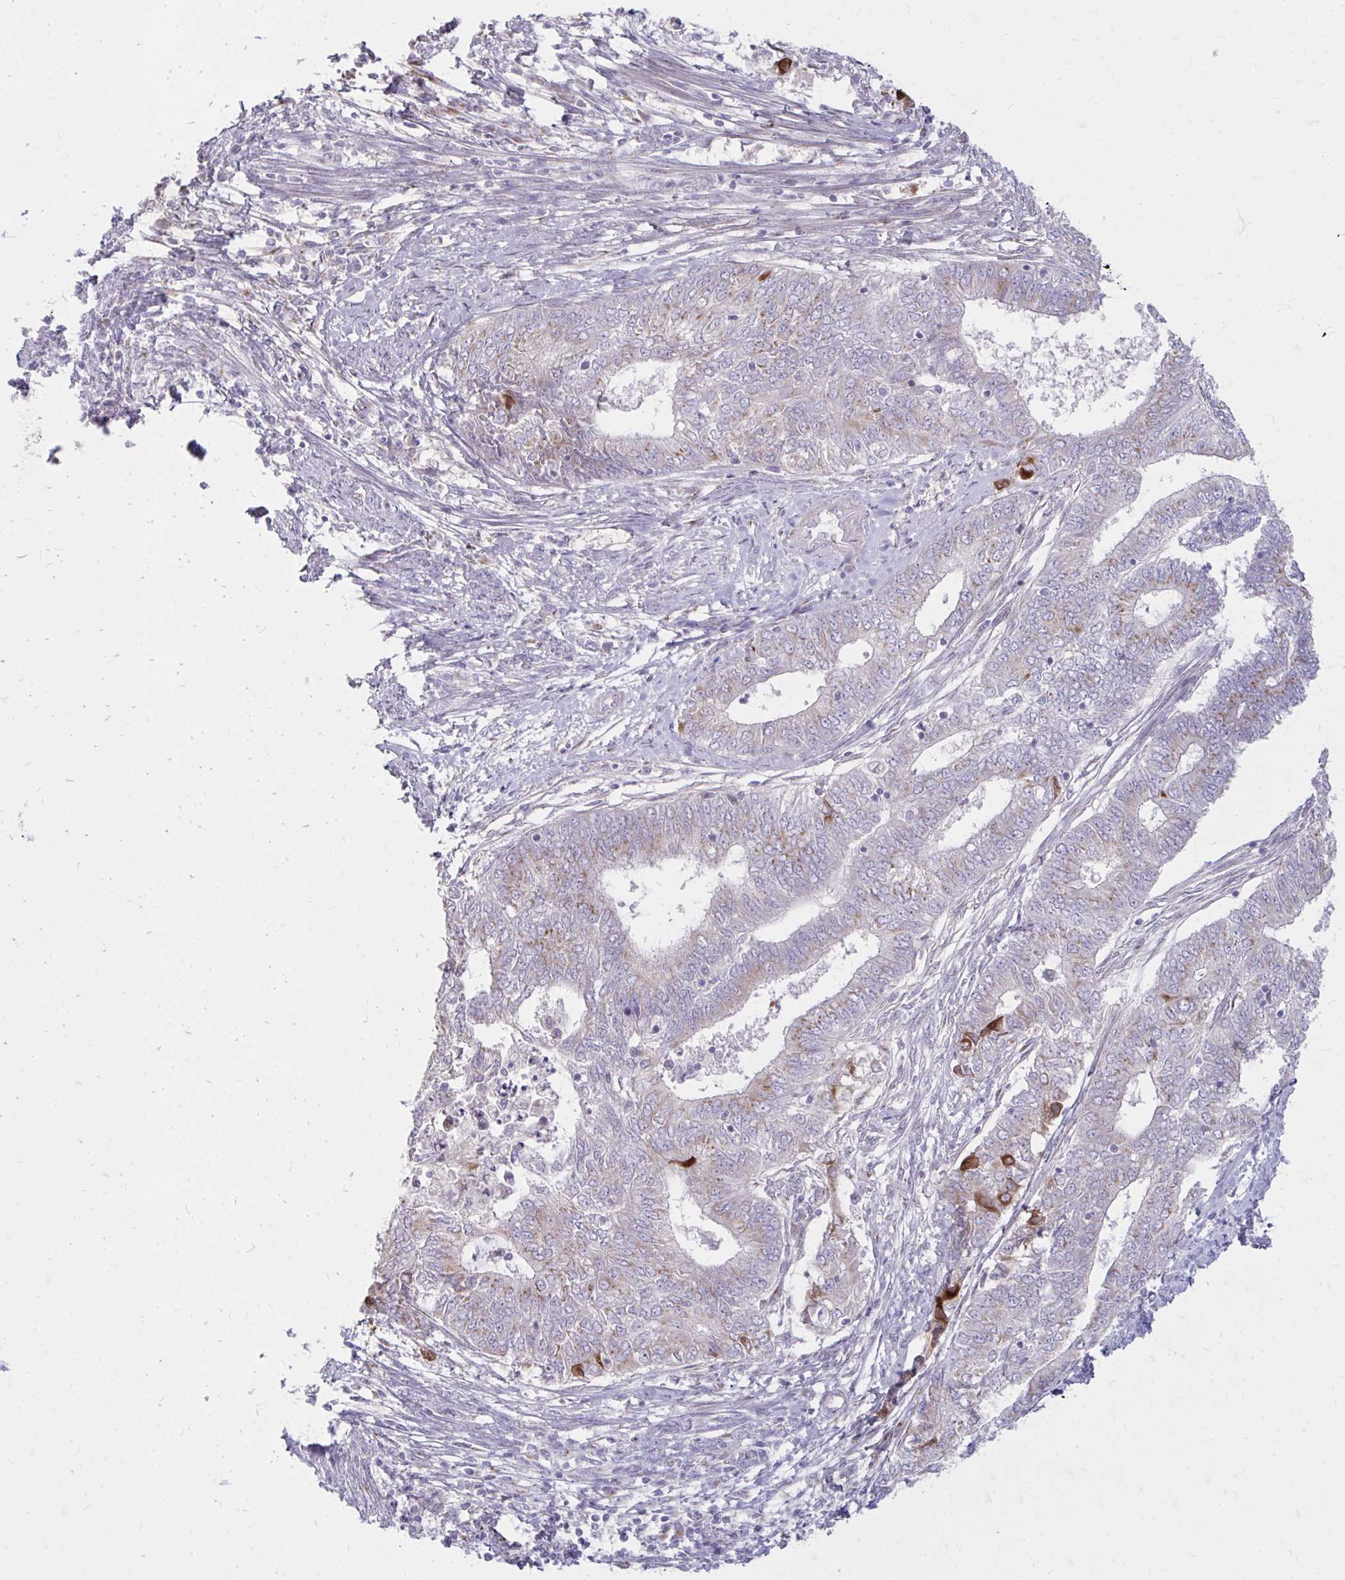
{"staining": {"intensity": "strong", "quantity": "<25%", "location": "cytoplasmic/membranous"}, "tissue": "endometrial cancer", "cell_type": "Tumor cells", "image_type": "cancer", "snomed": [{"axis": "morphology", "description": "Adenocarcinoma, NOS"}, {"axis": "topography", "description": "Endometrium"}], "caption": "Tumor cells reveal medium levels of strong cytoplasmic/membranous expression in approximately <25% of cells in endometrial cancer.", "gene": "RAB6B", "patient": {"sex": "female", "age": 62}}